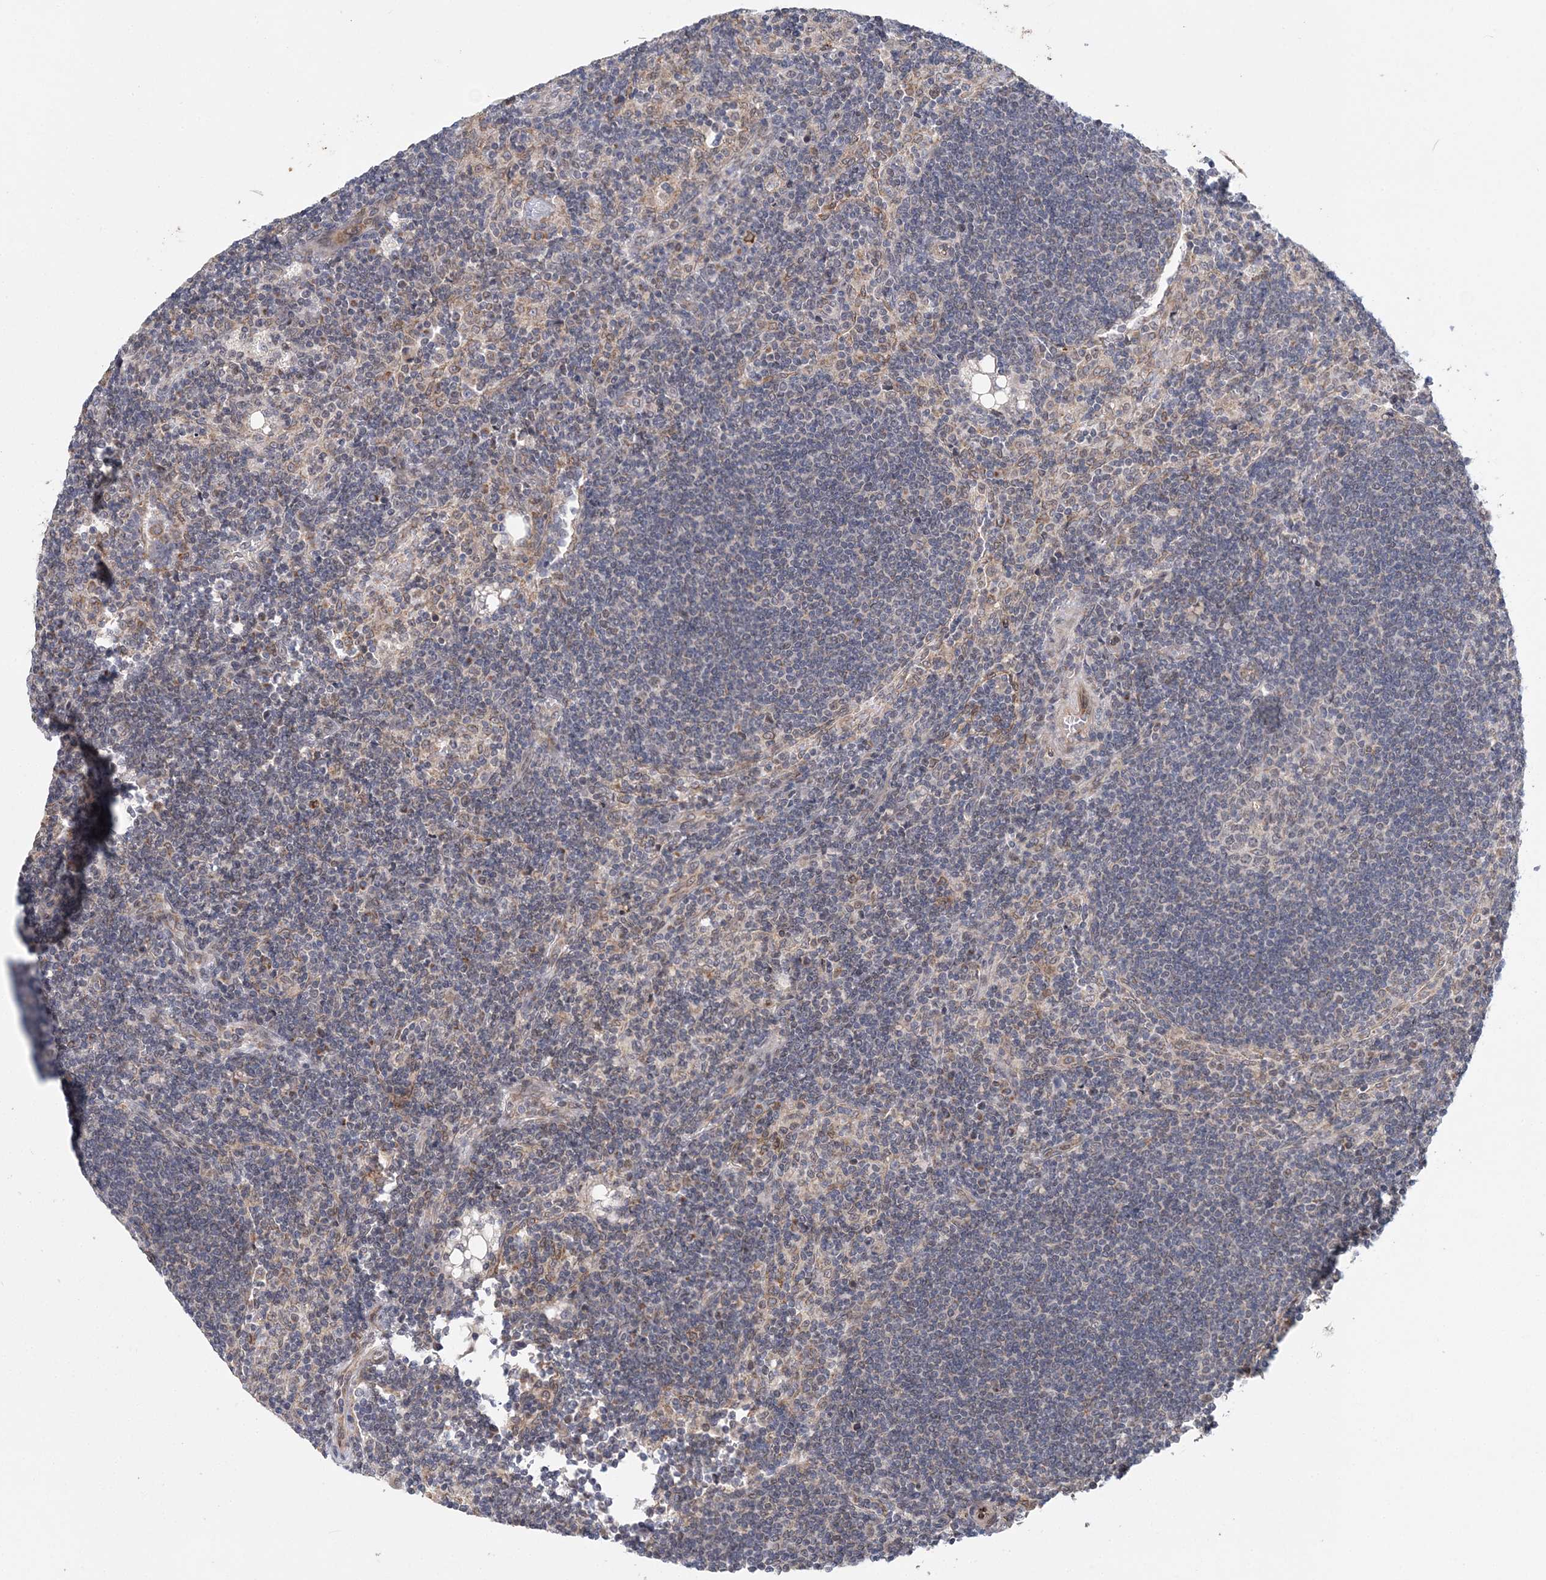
{"staining": {"intensity": "weak", "quantity": "<25%", "location": "nuclear"}, "tissue": "lymph node", "cell_type": "Germinal center cells", "image_type": "normal", "snomed": [{"axis": "morphology", "description": "Normal tissue, NOS"}, {"axis": "topography", "description": "Lymph node"}], "caption": "Histopathology image shows no significant protein positivity in germinal center cells of benign lymph node.", "gene": "PCYOX1L", "patient": {"sex": "male", "age": 69}}